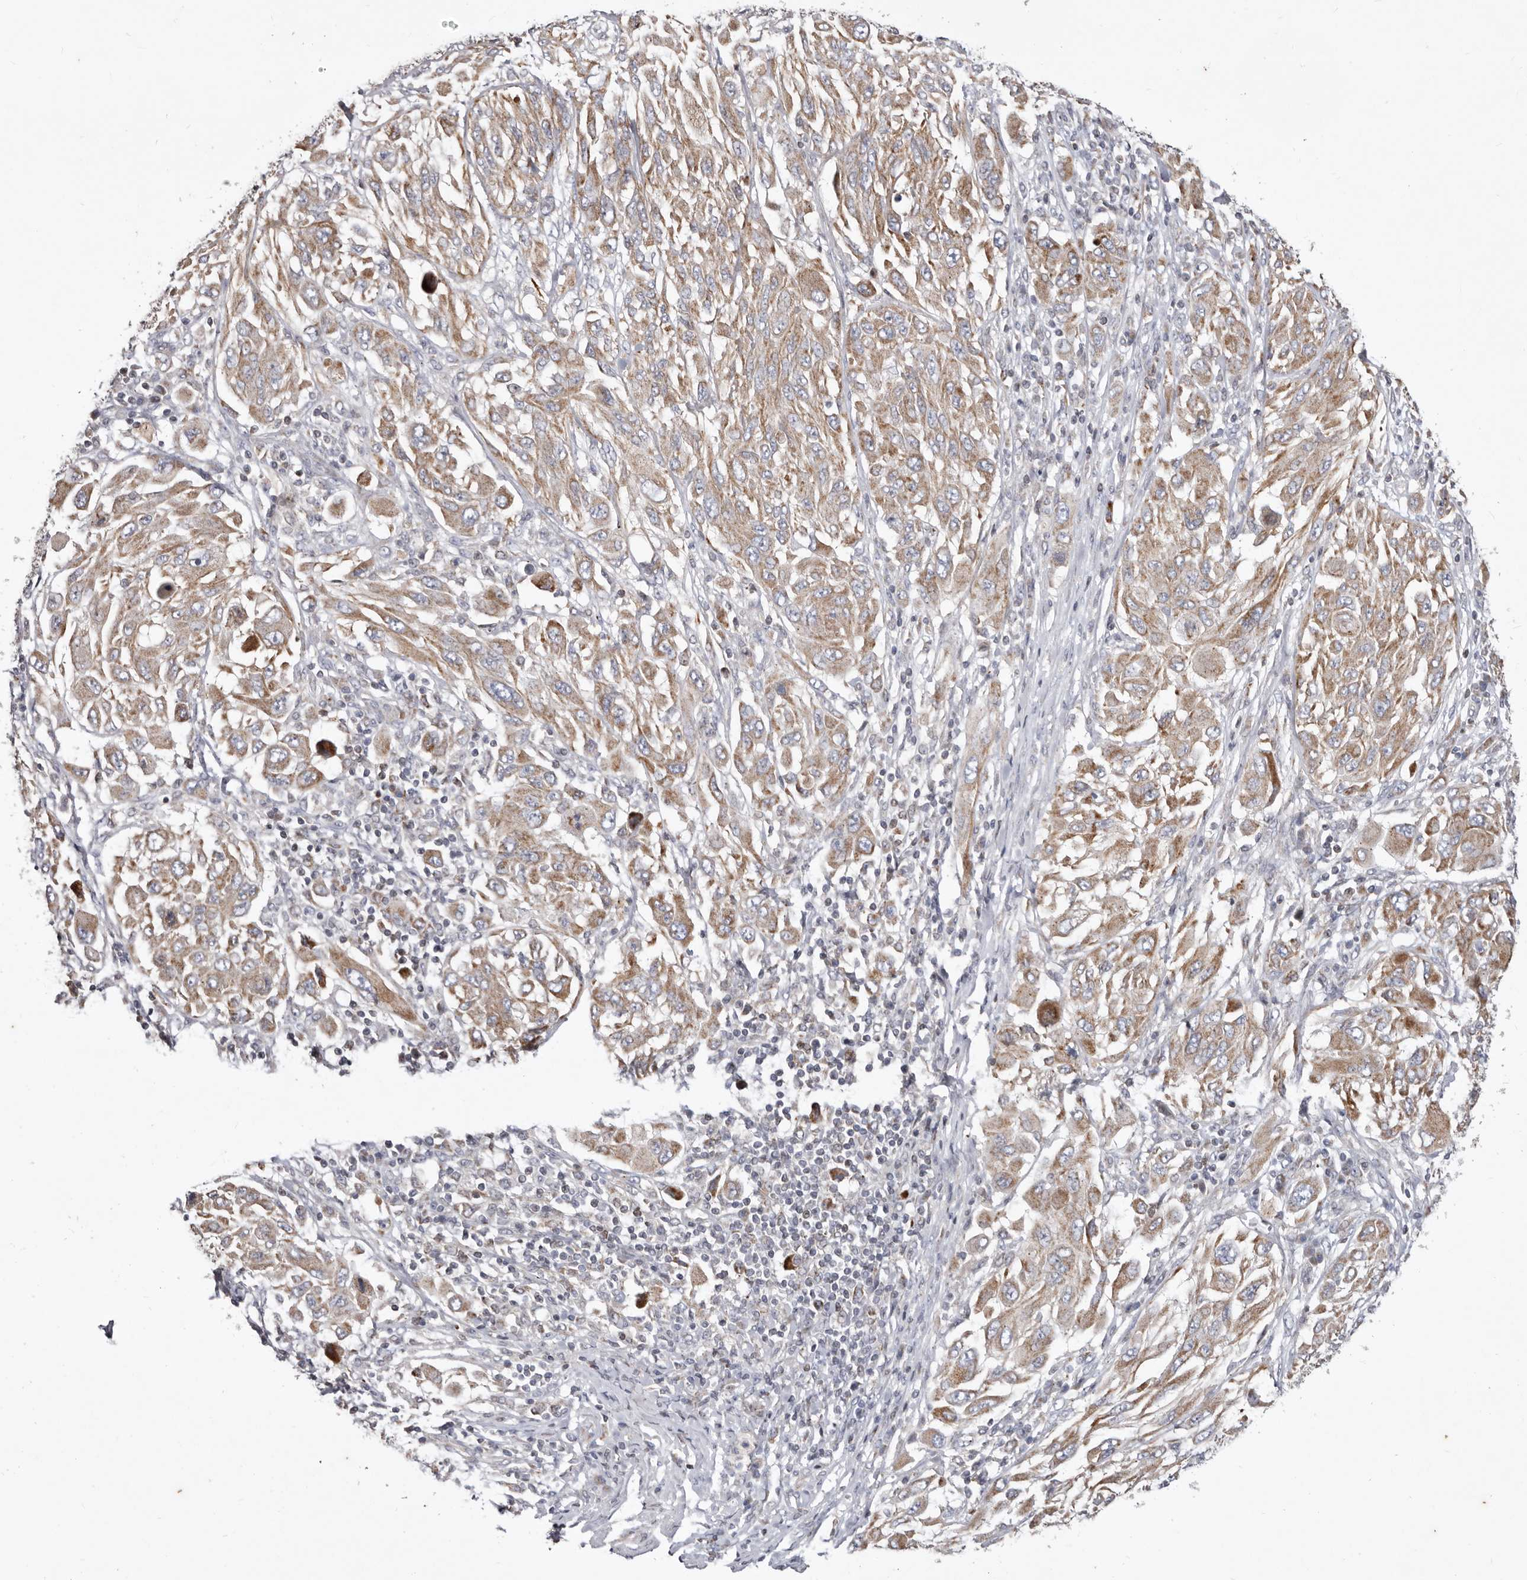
{"staining": {"intensity": "moderate", "quantity": ">75%", "location": "cytoplasmic/membranous"}, "tissue": "melanoma", "cell_type": "Tumor cells", "image_type": "cancer", "snomed": [{"axis": "morphology", "description": "Malignant melanoma, NOS"}, {"axis": "topography", "description": "Skin"}], "caption": "IHC of melanoma shows medium levels of moderate cytoplasmic/membranous staining in about >75% of tumor cells.", "gene": "TIMM17B", "patient": {"sex": "female", "age": 91}}